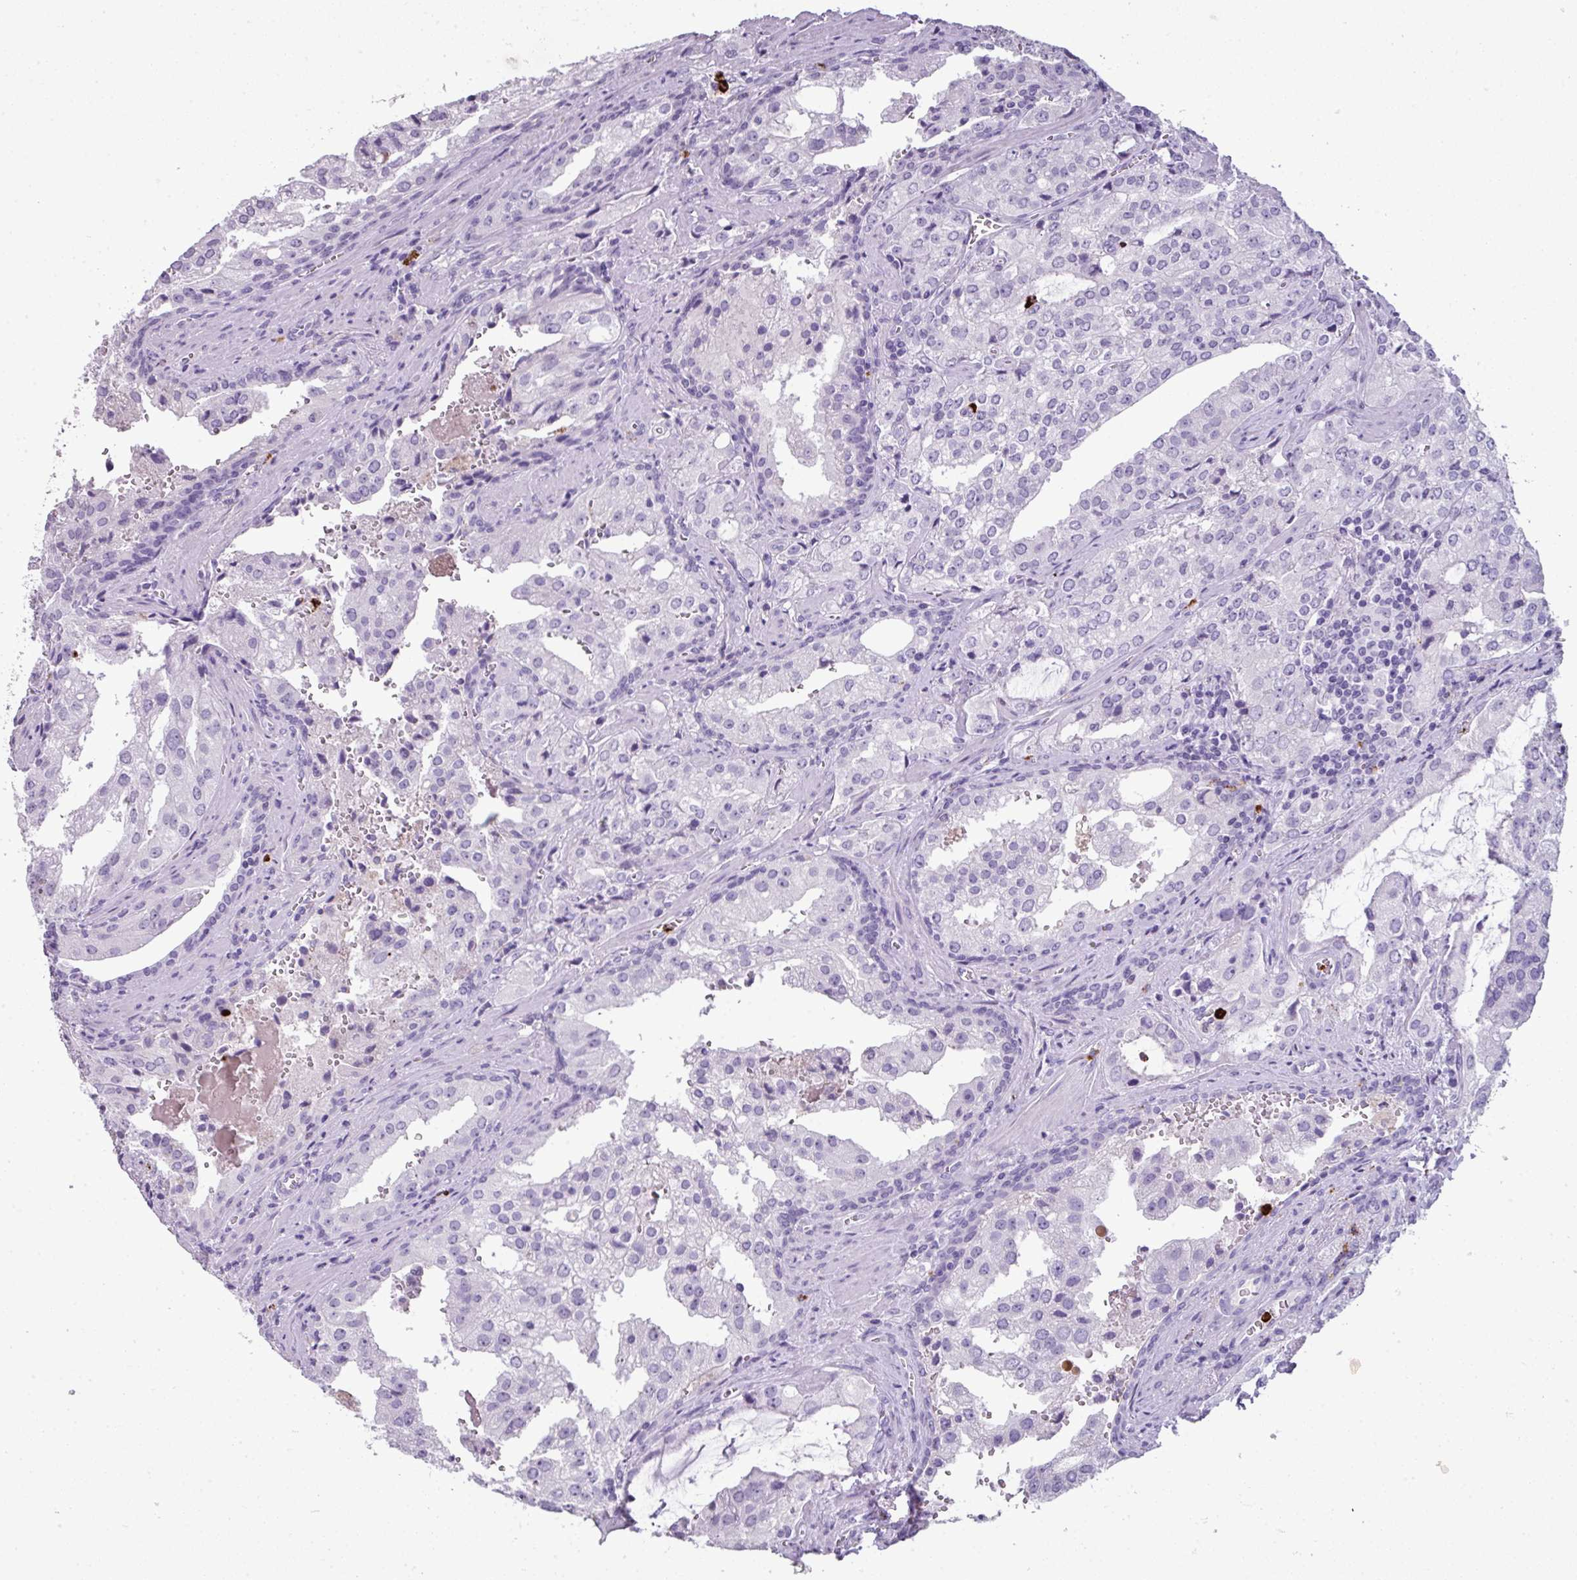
{"staining": {"intensity": "negative", "quantity": "none", "location": "none"}, "tissue": "prostate cancer", "cell_type": "Tumor cells", "image_type": "cancer", "snomed": [{"axis": "morphology", "description": "Adenocarcinoma, High grade"}, {"axis": "topography", "description": "Prostate"}], "caption": "The histopathology image displays no significant positivity in tumor cells of prostate high-grade adenocarcinoma.", "gene": "CTSG", "patient": {"sex": "male", "age": 68}}